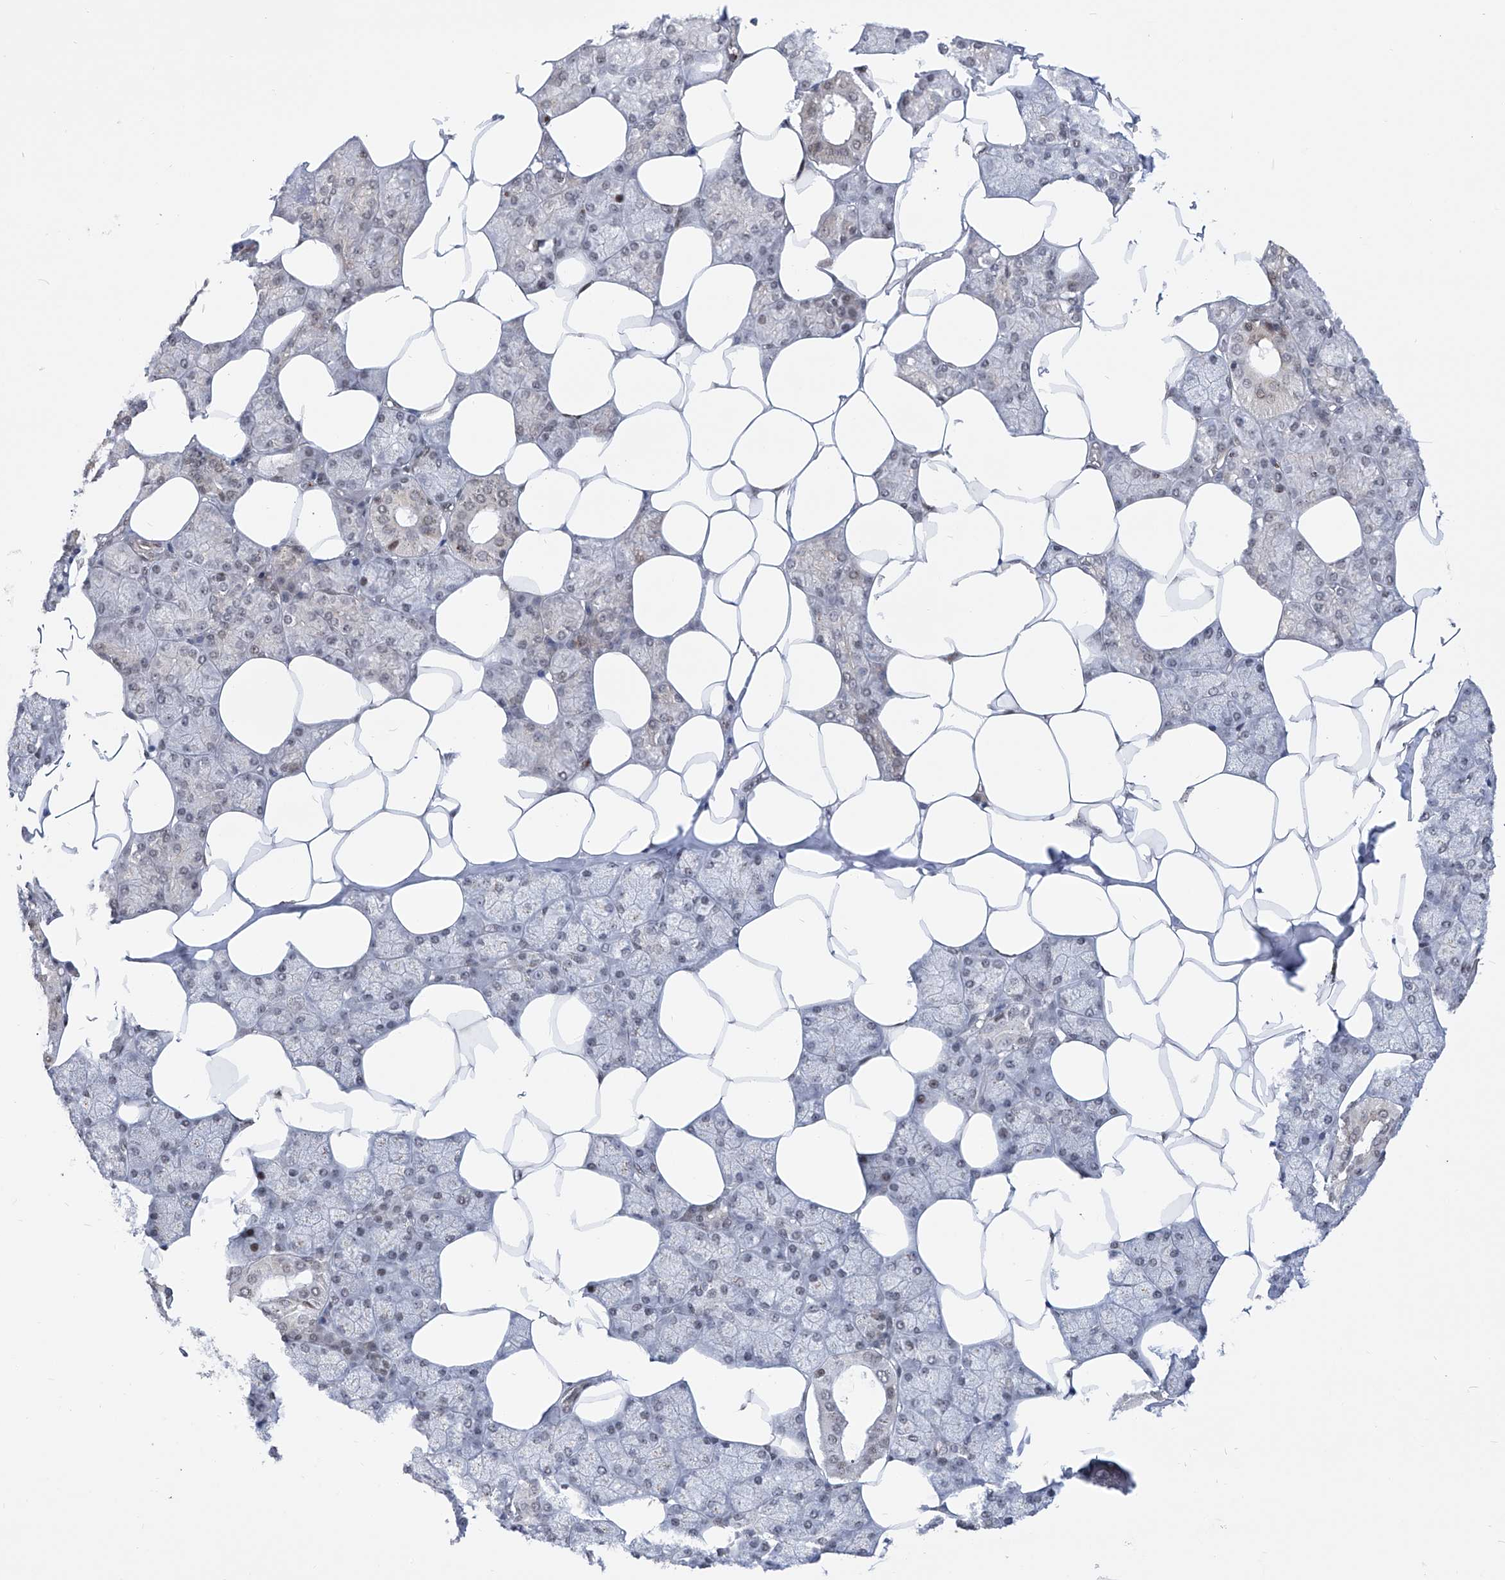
{"staining": {"intensity": "moderate", "quantity": "<25%", "location": "cytoplasmic/membranous,nuclear"}, "tissue": "salivary gland", "cell_type": "Glandular cells", "image_type": "normal", "snomed": [{"axis": "morphology", "description": "Normal tissue, NOS"}, {"axis": "topography", "description": "Salivary gland"}], "caption": "A histopathology image of salivary gland stained for a protein reveals moderate cytoplasmic/membranous,nuclear brown staining in glandular cells. The protein of interest is stained brown, and the nuclei are stained in blue (DAB IHC with brightfield microscopy, high magnification).", "gene": "CEP290", "patient": {"sex": "male", "age": 62}}